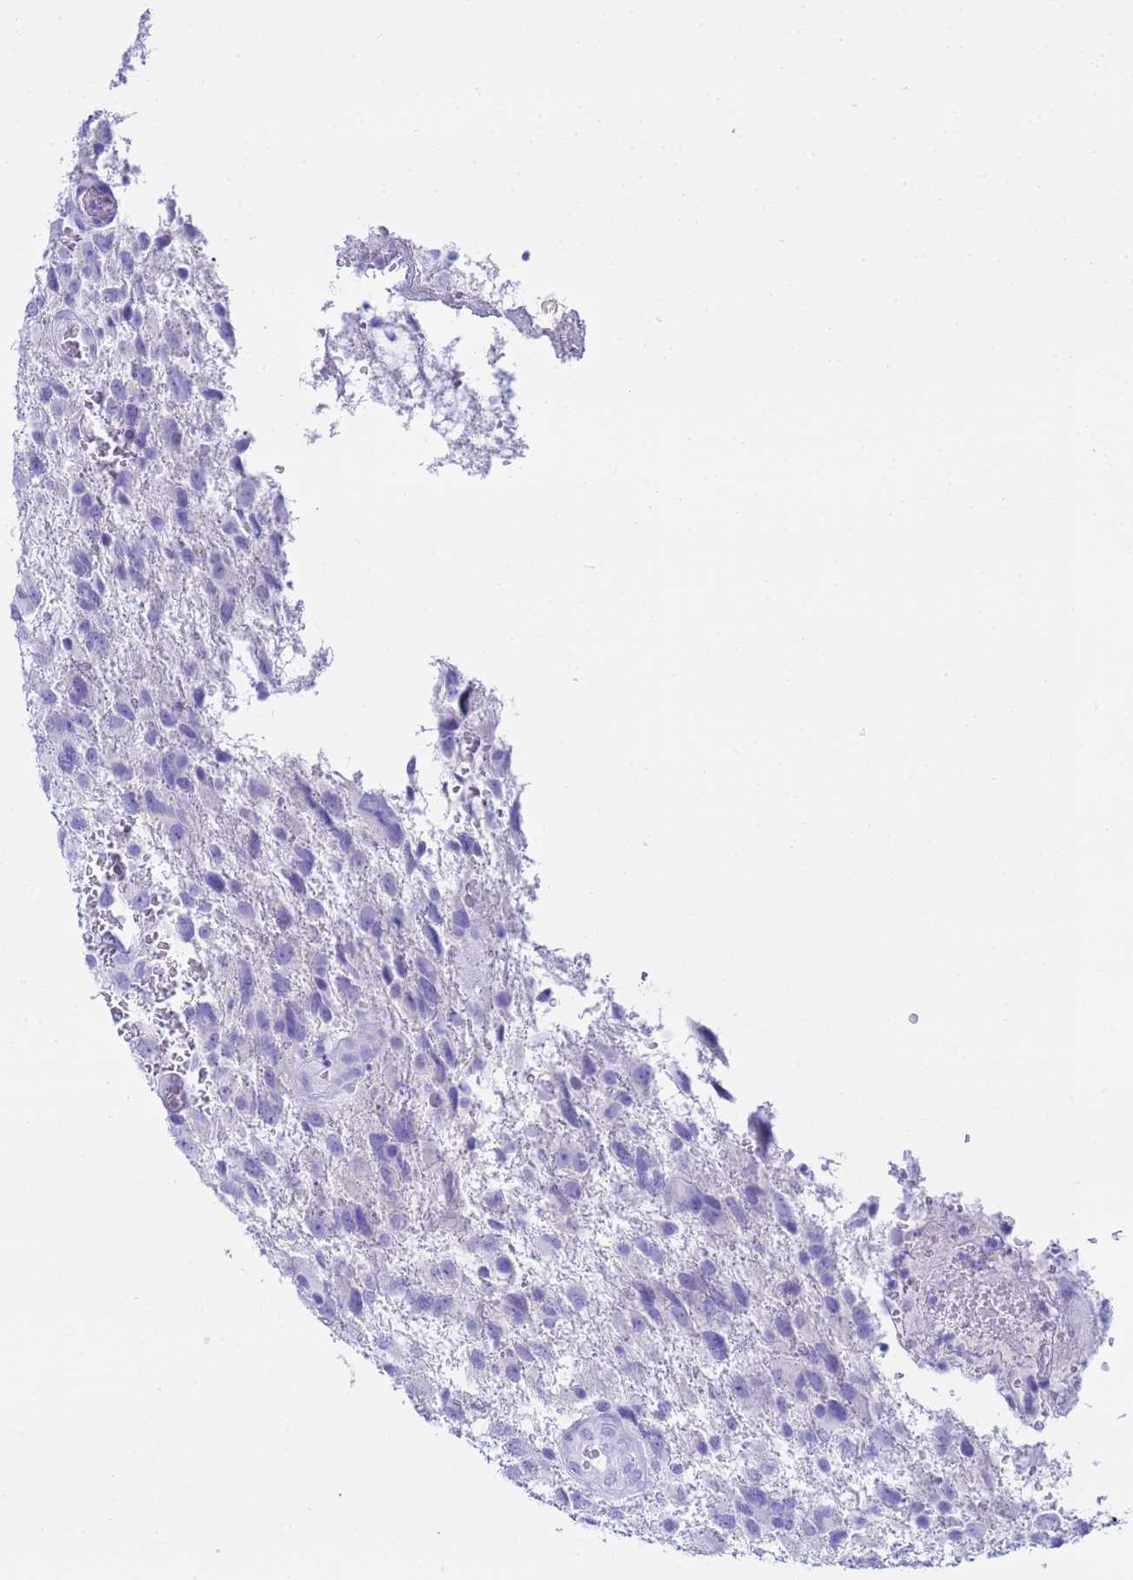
{"staining": {"intensity": "negative", "quantity": "none", "location": "none"}, "tissue": "glioma", "cell_type": "Tumor cells", "image_type": "cancer", "snomed": [{"axis": "morphology", "description": "Glioma, malignant, High grade"}, {"axis": "topography", "description": "Brain"}], "caption": "This micrograph is of glioma stained with IHC to label a protein in brown with the nuclei are counter-stained blue. There is no staining in tumor cells.", "gene": "AQP12A", "patient": {"sex": "male", "age": 61}}